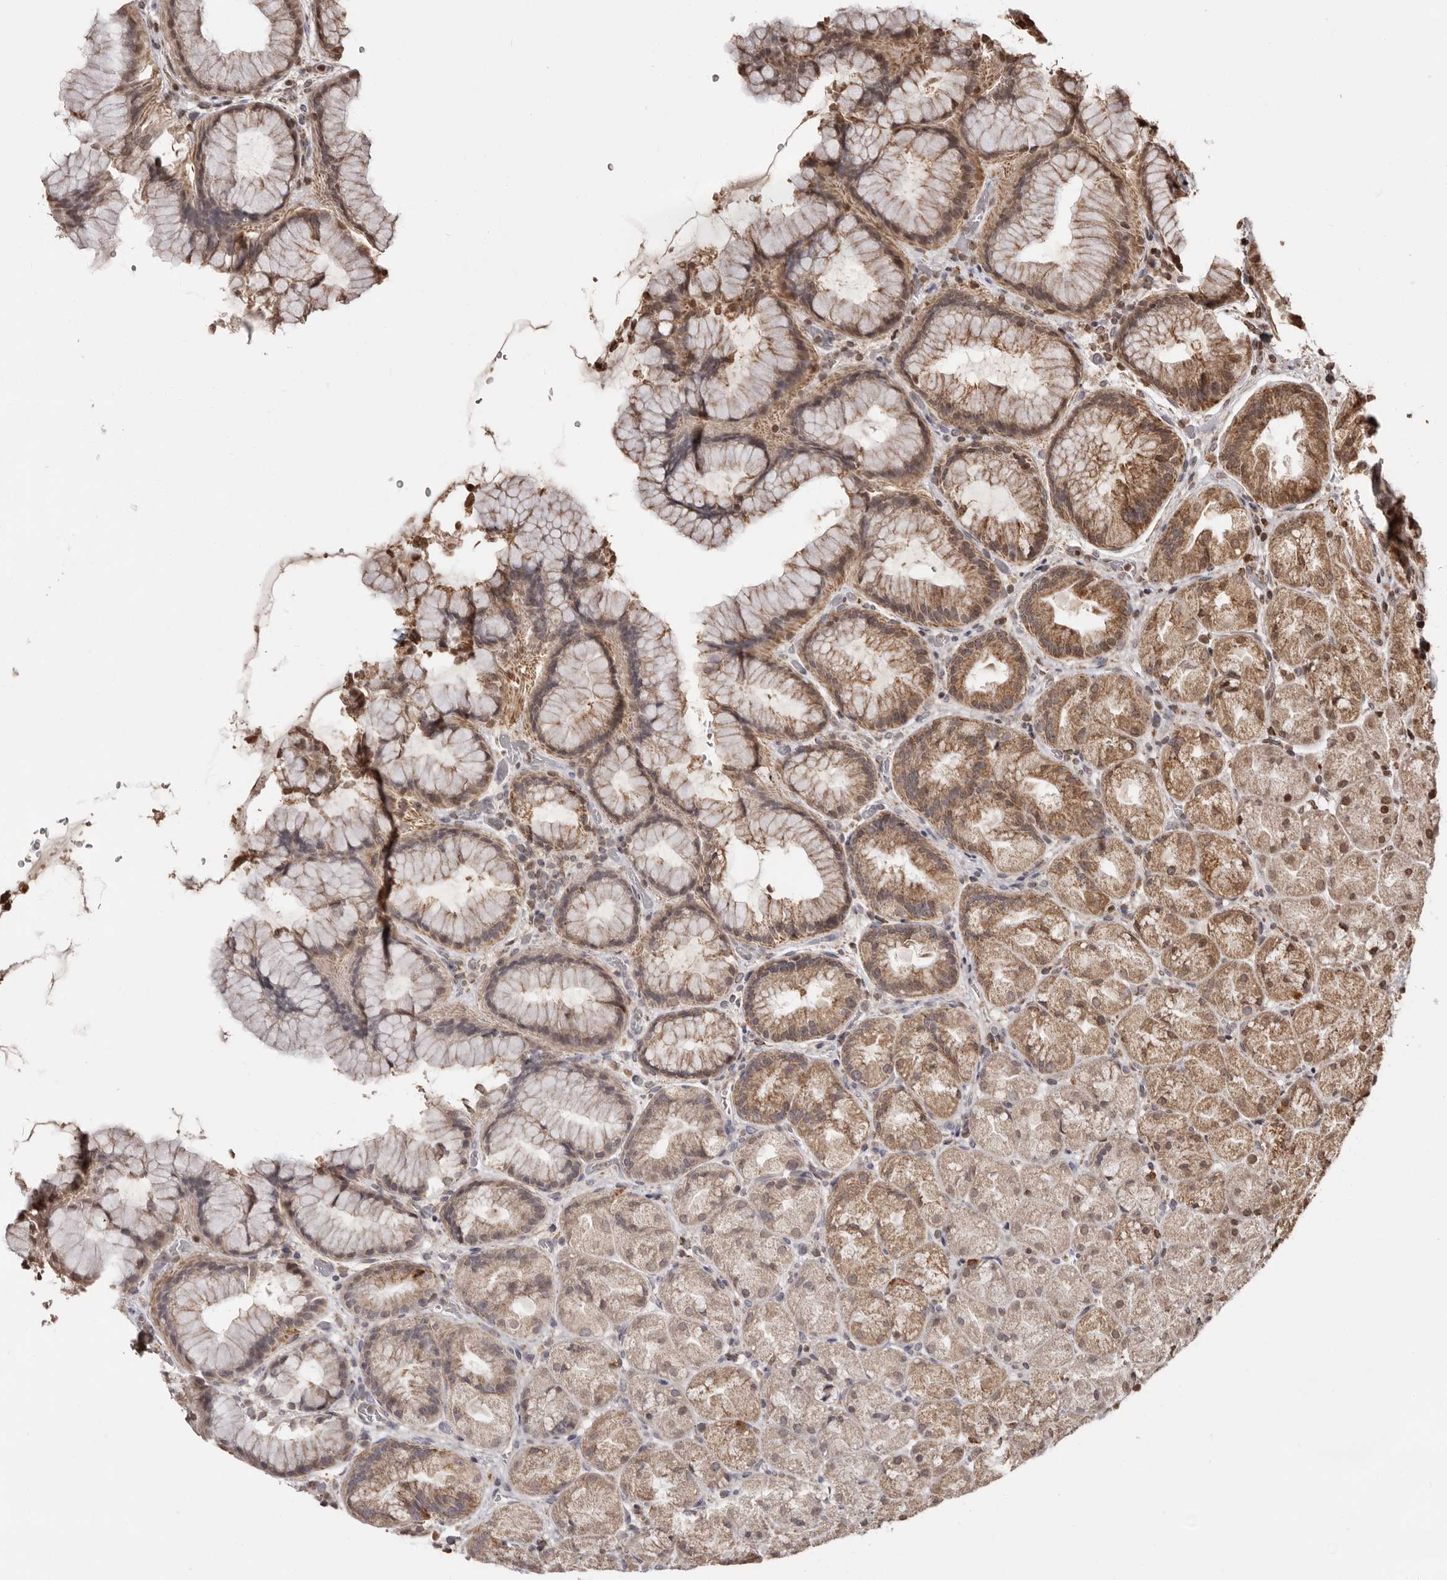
{"staining": {"intensity": "moderate", "quantity": ">75%", "location": "cytoplasmic/membranous"}, "tissue": "stomach", "cell_type": "Glandular cells", "image_type": "normal", "snomed": [{"axis": "morphology", "description": "Normal tissue, NOS"}, {"axis": "topography", "description": "Stomach, upper"}, {"axis": "topography", "description": "Stomach"}], "caption": "Immunohistochemical staining of benign human stomach reveals >75% levels of moderate cytoplasmic/membranous protein staining in about >75% of glandular cells. (DAB (3,3'-diaminobenzidine) IHC, brown staining for protein, blue staining for nuclei).", "gene": "CCDC190", "patient": {"sex": "male", "age": 48}}